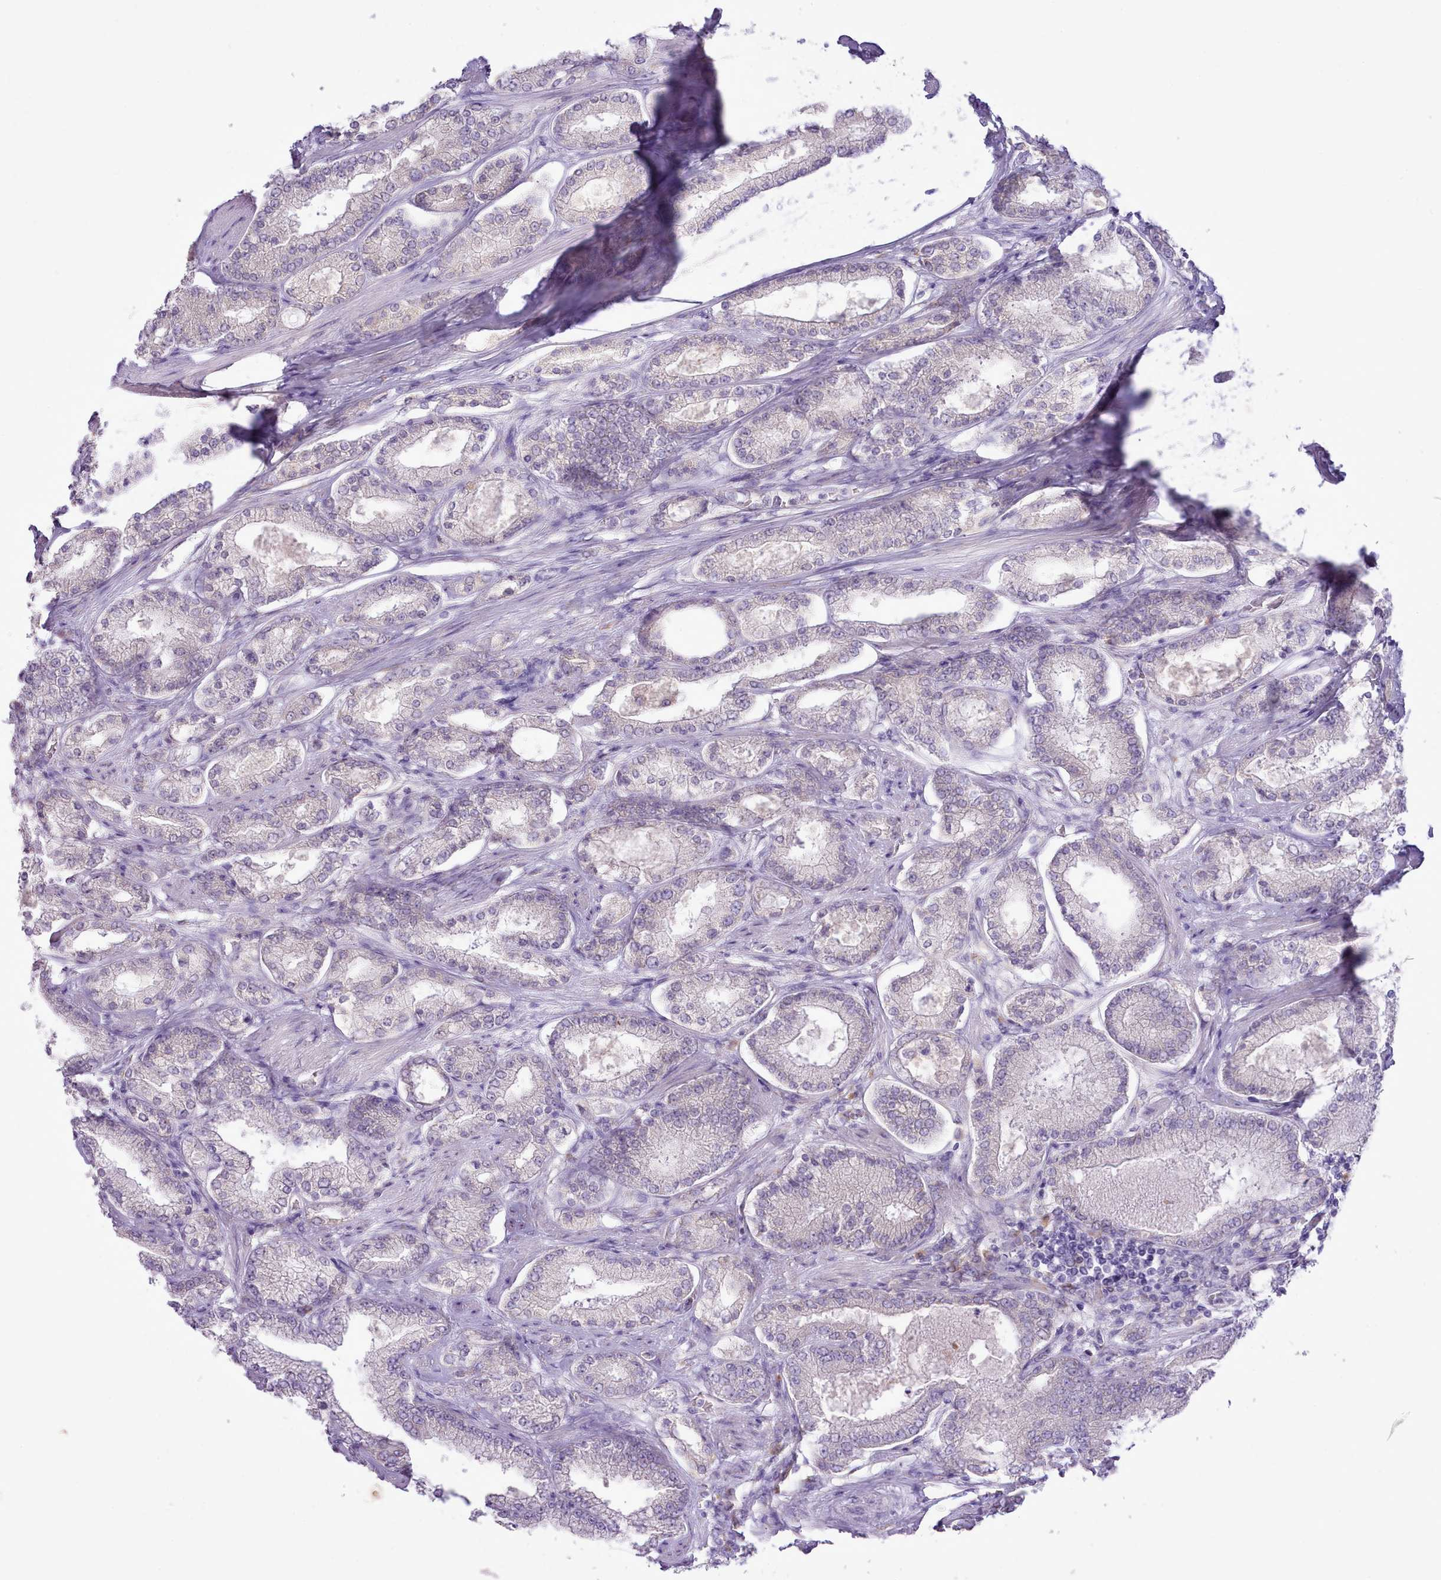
{"staining": {"intensity": "negative", "quantity": "none", "location": "none"}, "tissue": "prostate cancer", "cell_type": "Tumor cells", "image_type": "cancer", "snomed": [{"axis": "morphology", "description": "Adenocarcinoma, High grade"}, {"axis": "topography", "description": "Prostate"}], "caption": "The micrograph demonstrates no significant expression in tumor cells of prostate adenocarcinoma (high-grade).", "gene": "CCL1", "patient": {"sex": "male", "age": 69}}